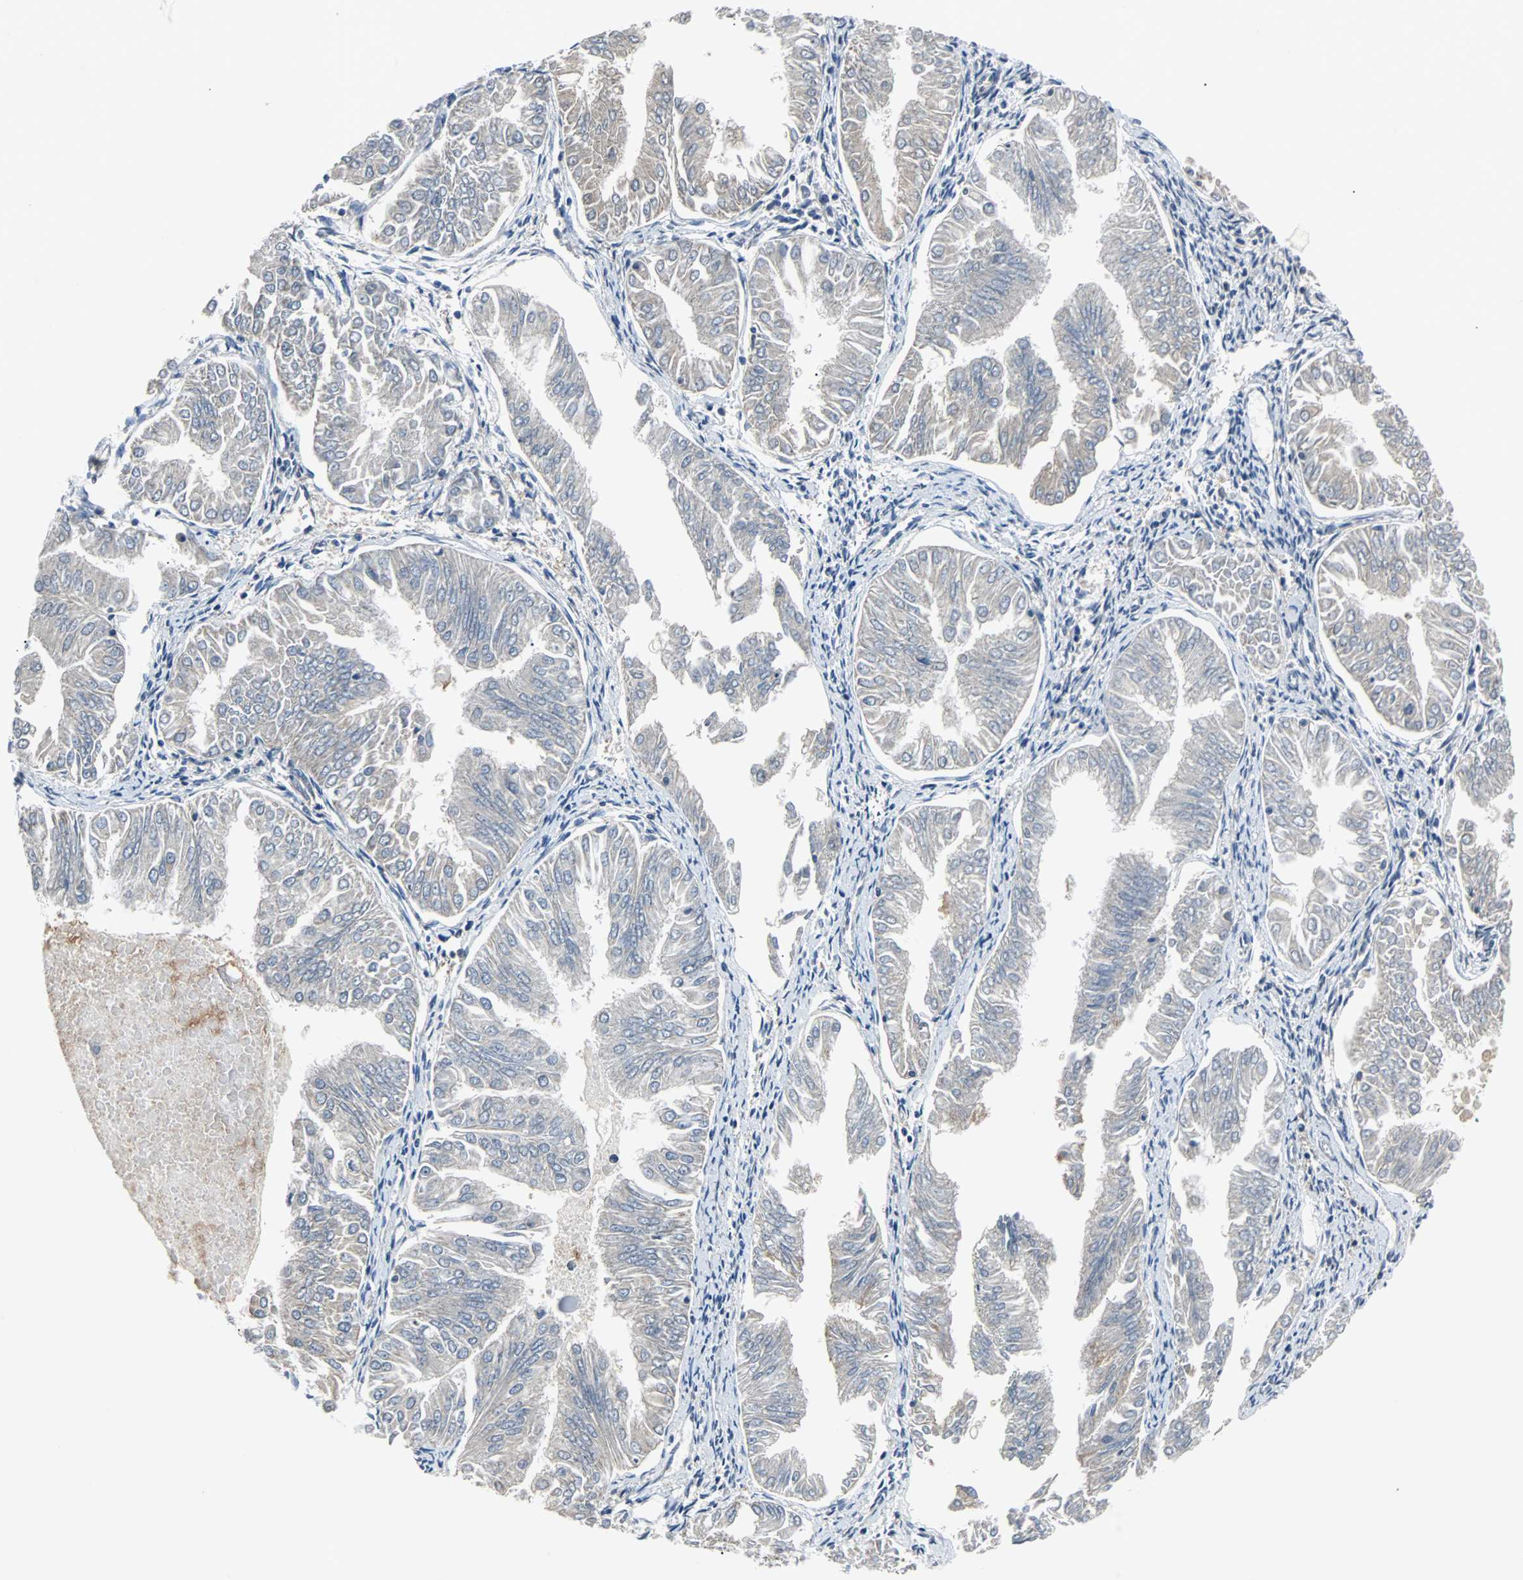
{"staining": {"intensity": "negative", "quantity": "none", "location": "none"}, "tissue": "endometrial cancer", "cell_type": "Tumor cells", "image_type": "cancer", "snomed": [{"axis": "morphology", "description": "Adenocarcinoma, NOS"}, {"axis": "topography", "description": "Endometrium"}], "caption": "Tumor cells are negative for brown protein staining in endometrial cancer (adenocarcinoma). The staining was performed using DAB to visualize the protein expression in brown, while the nuclei were stained in blue with hematoxylin (Magnification: 20x).", "gene": "ZHX2", "patient": {"sex": "female", "age": 53}}